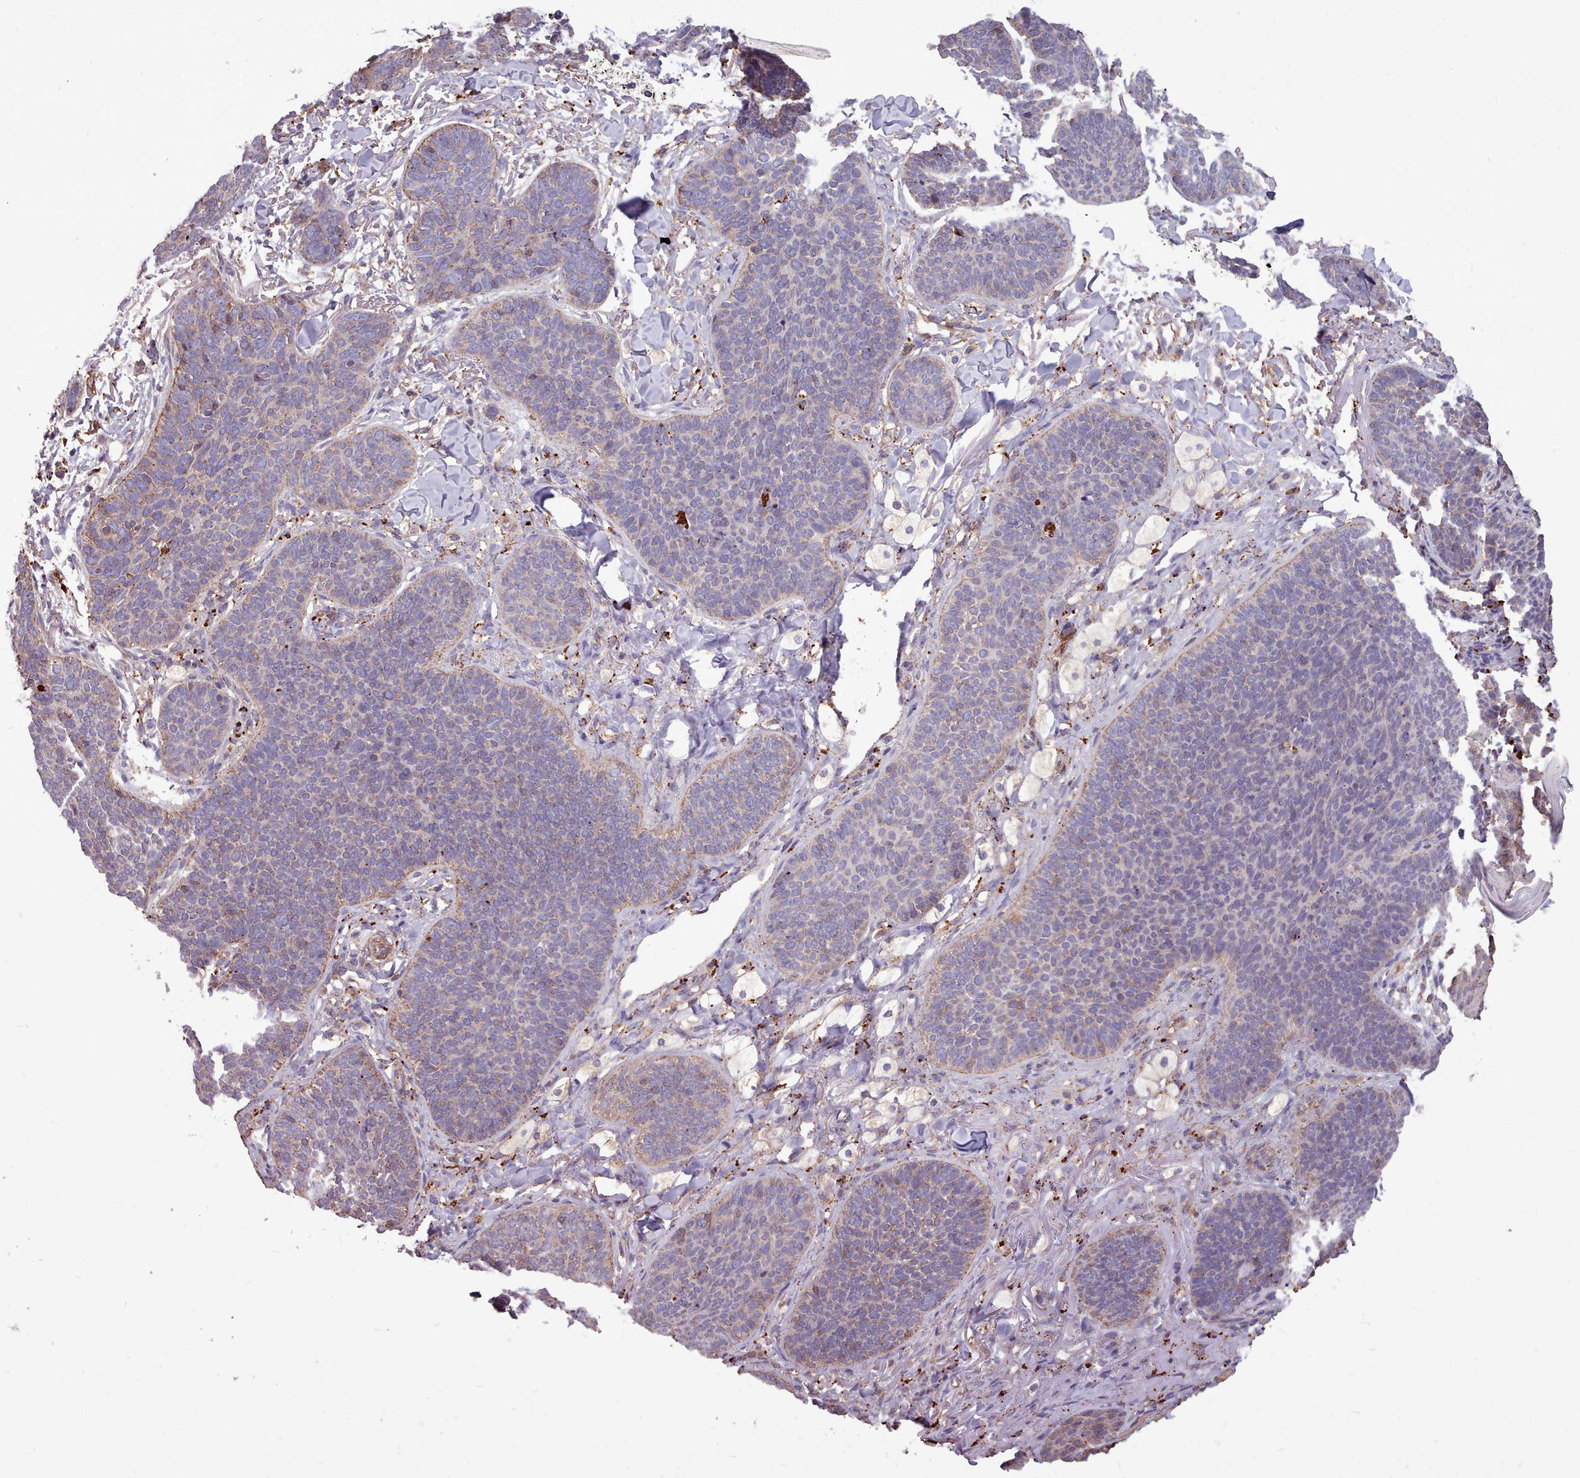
{"staining": {"intensity": "weak", "quantity": "<25%", "location": "cytoplasmic/membranous"}, "tissue": "skin cancer", "cell_type": "Tumor cells", "image_type": "cancer", "snomed": [{"axis": "morphology", "description": "Basal cell carcinoma"}, {"axis": "topography", "description": "Skin"}], "caption": "The photomicrograph shows no staining of tumor cells in basal cell carcinoma (skin).", "gene": "PACSIN3", "patient": {"sex": "male", "age": 85}}